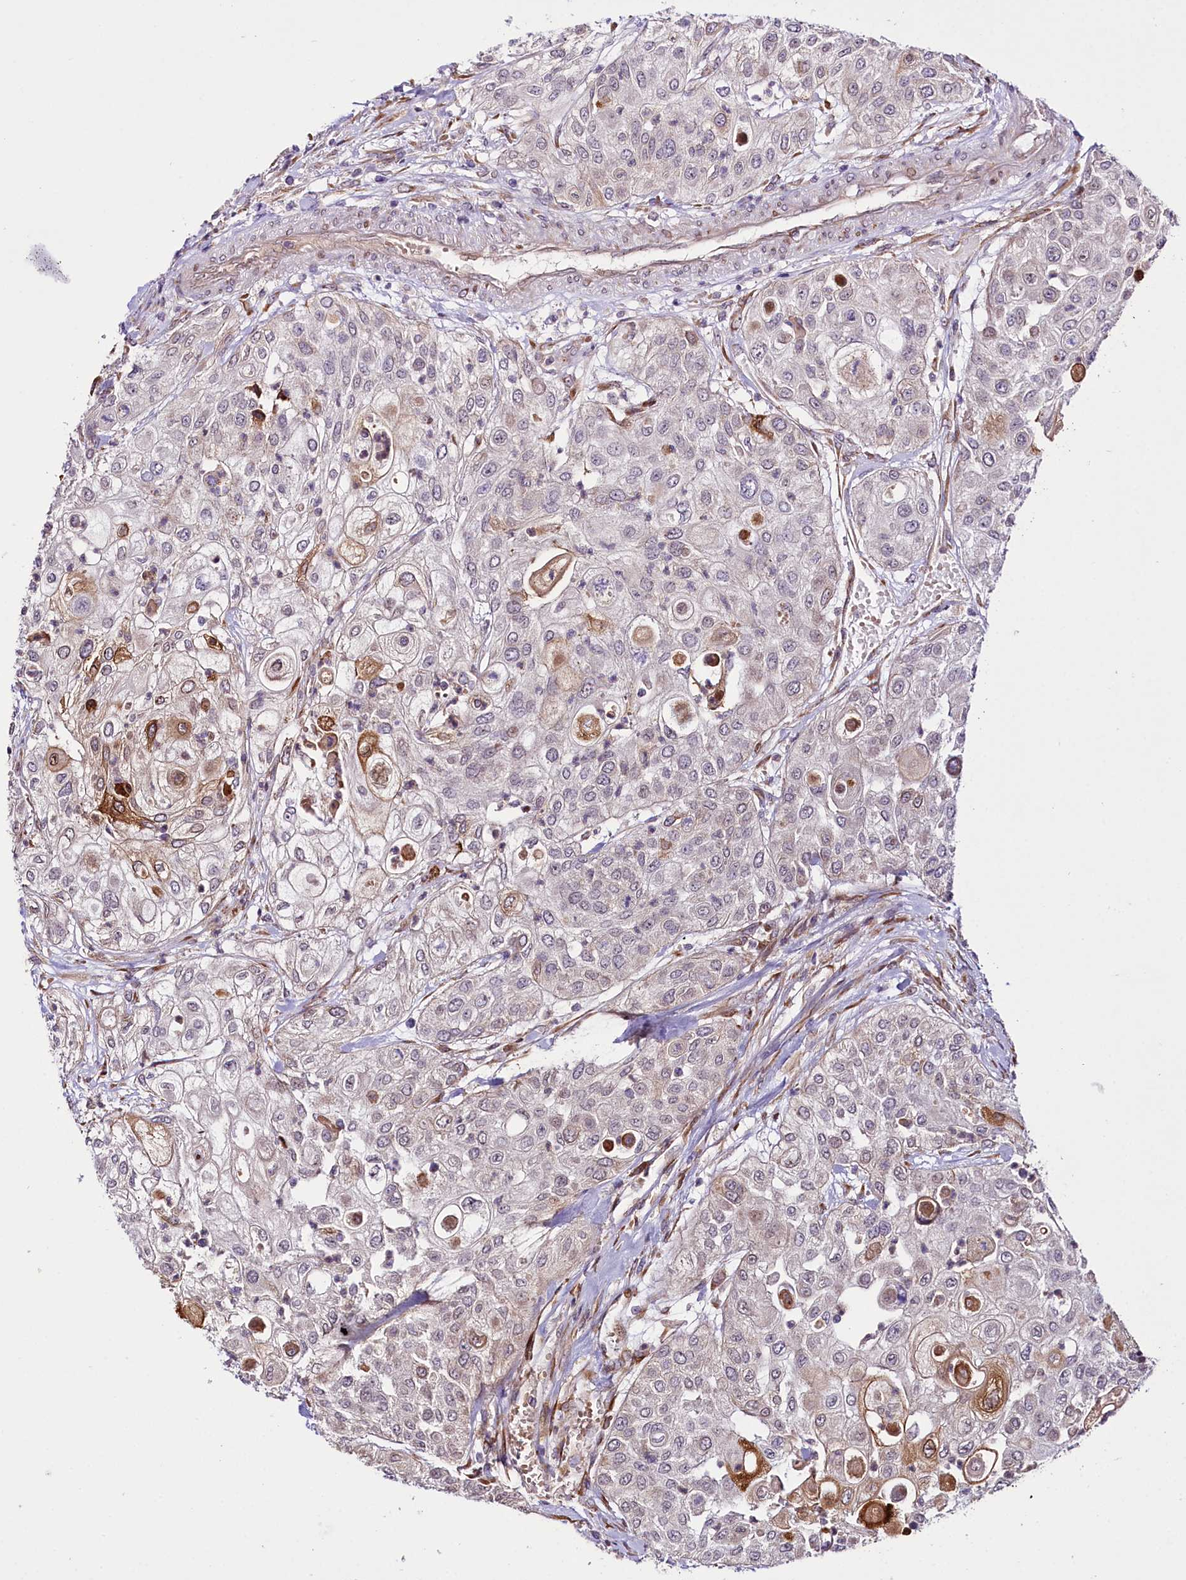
{"staining": {"intensity": "moderate", "quantity": "<25%", "location": "cytoplasmic/membranous"}, "tissue": "urothelial cancer", "cell_type": "Tumor cells", "image_type": "cancer", "snomed": [{"axis": "morphology", "description": "Urothelial carcinoma, High grade"}, {"axis": "topography", "description": "Urinary bladder"}], "caption": "A brown stain labels moderate cytoplasmic/membranous expression of a protein in urothelial carcinoma (high-grade) tumor cells.", "gene": "CUTC", "patient": {"sex": "female", "age": 79}}